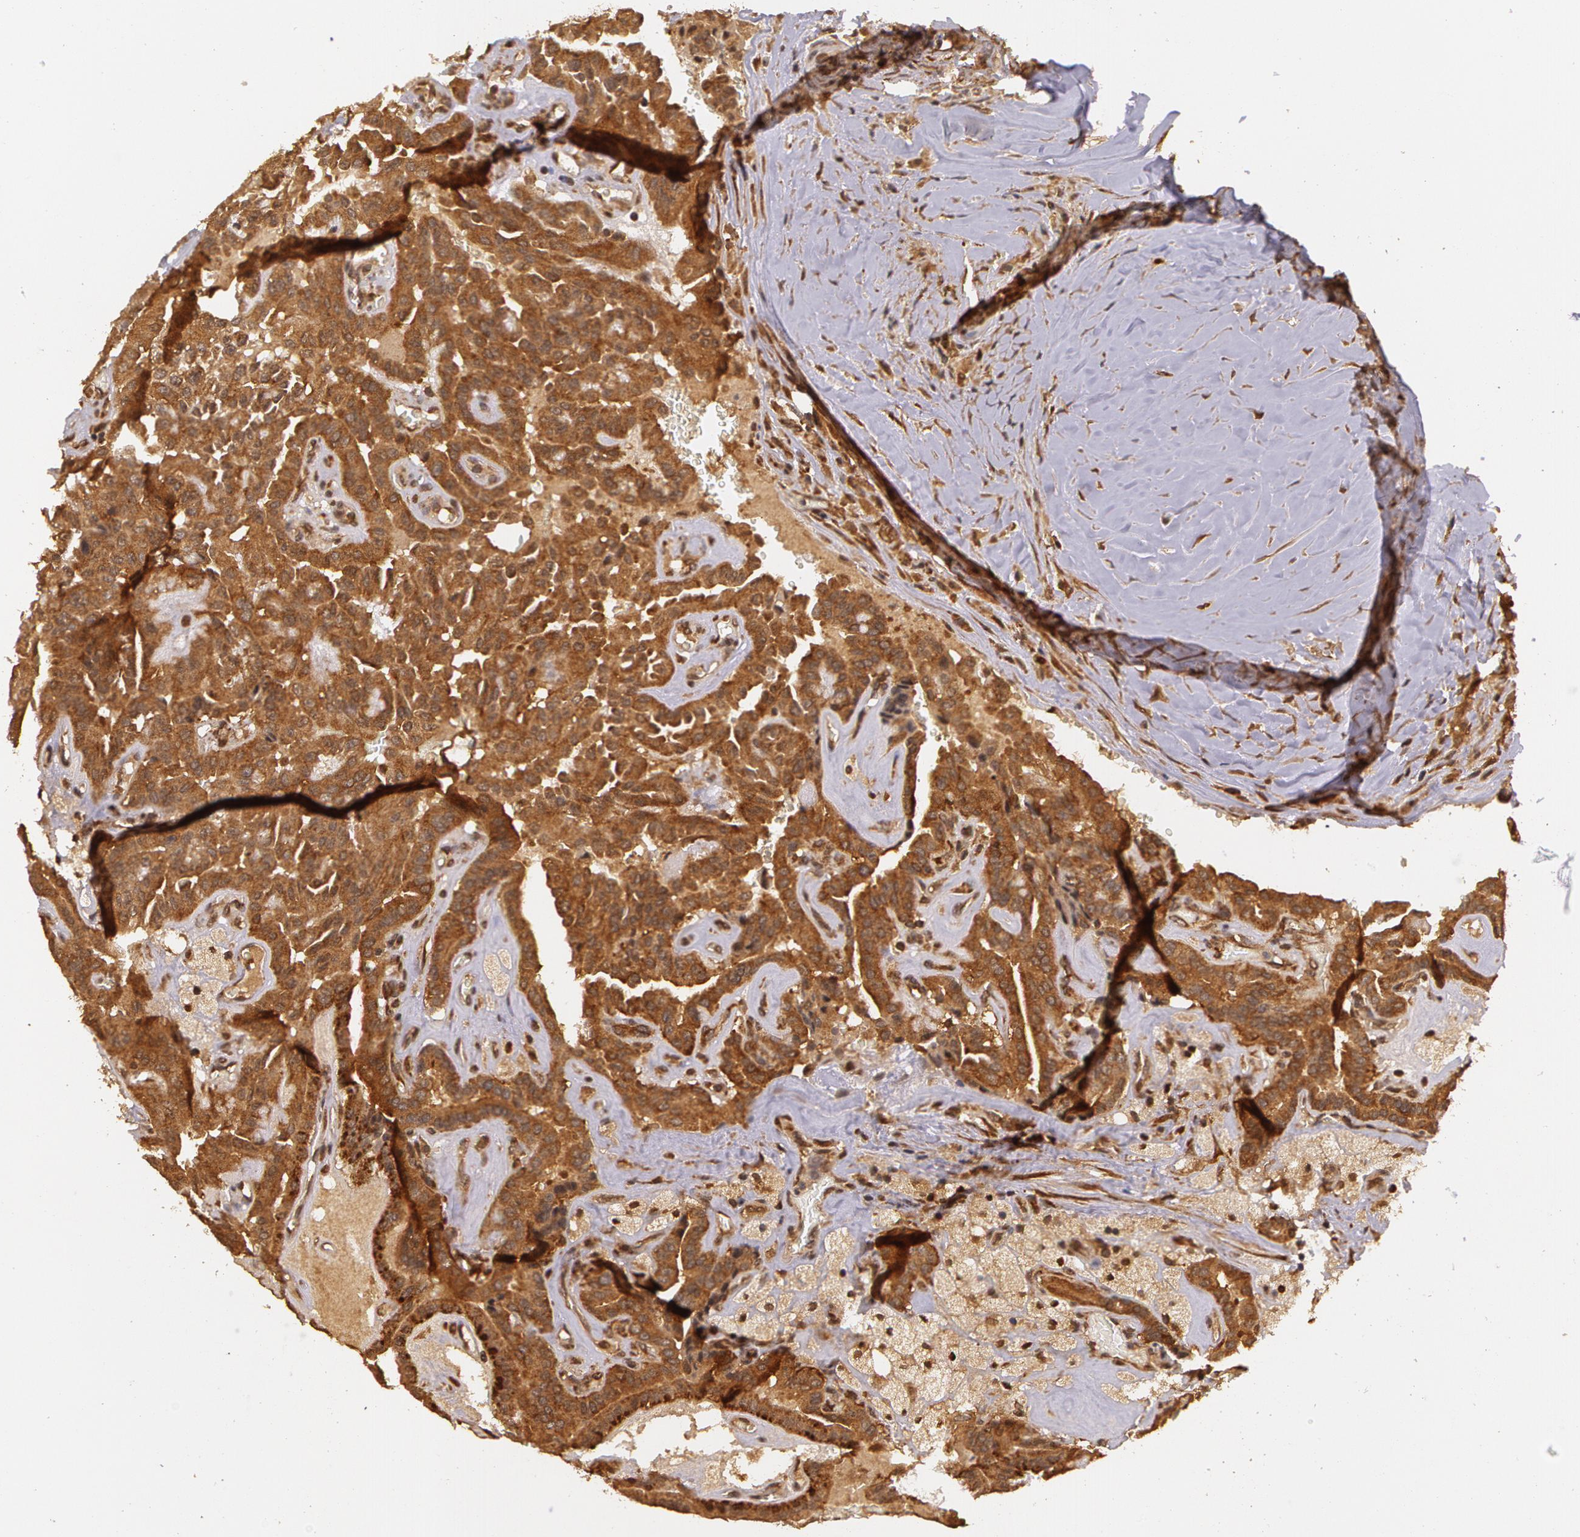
{"staining": {"intensity": "strong", "quantity": ">75%", "location": "cytoplasmic/membranous"}, "tissue": "thyroid cancer", "cell_type": "Tumor cells", "image_type": "cancer", "snomed": [{"axis": "morphology", "description": "Papillary adenocarcinoma, NOS"}, {"axis": "topography", "description": "Thyroid gland"}], "caption": "Immunohistochemical staining of thyroid cancer (papillary adenocarcinoma) exhibits high levels of strong cytoplasmic/membranous expression in about >75% of tumor cells.", "gene": "ASCC2", "patient": {"sex": "male", "age": 87}}